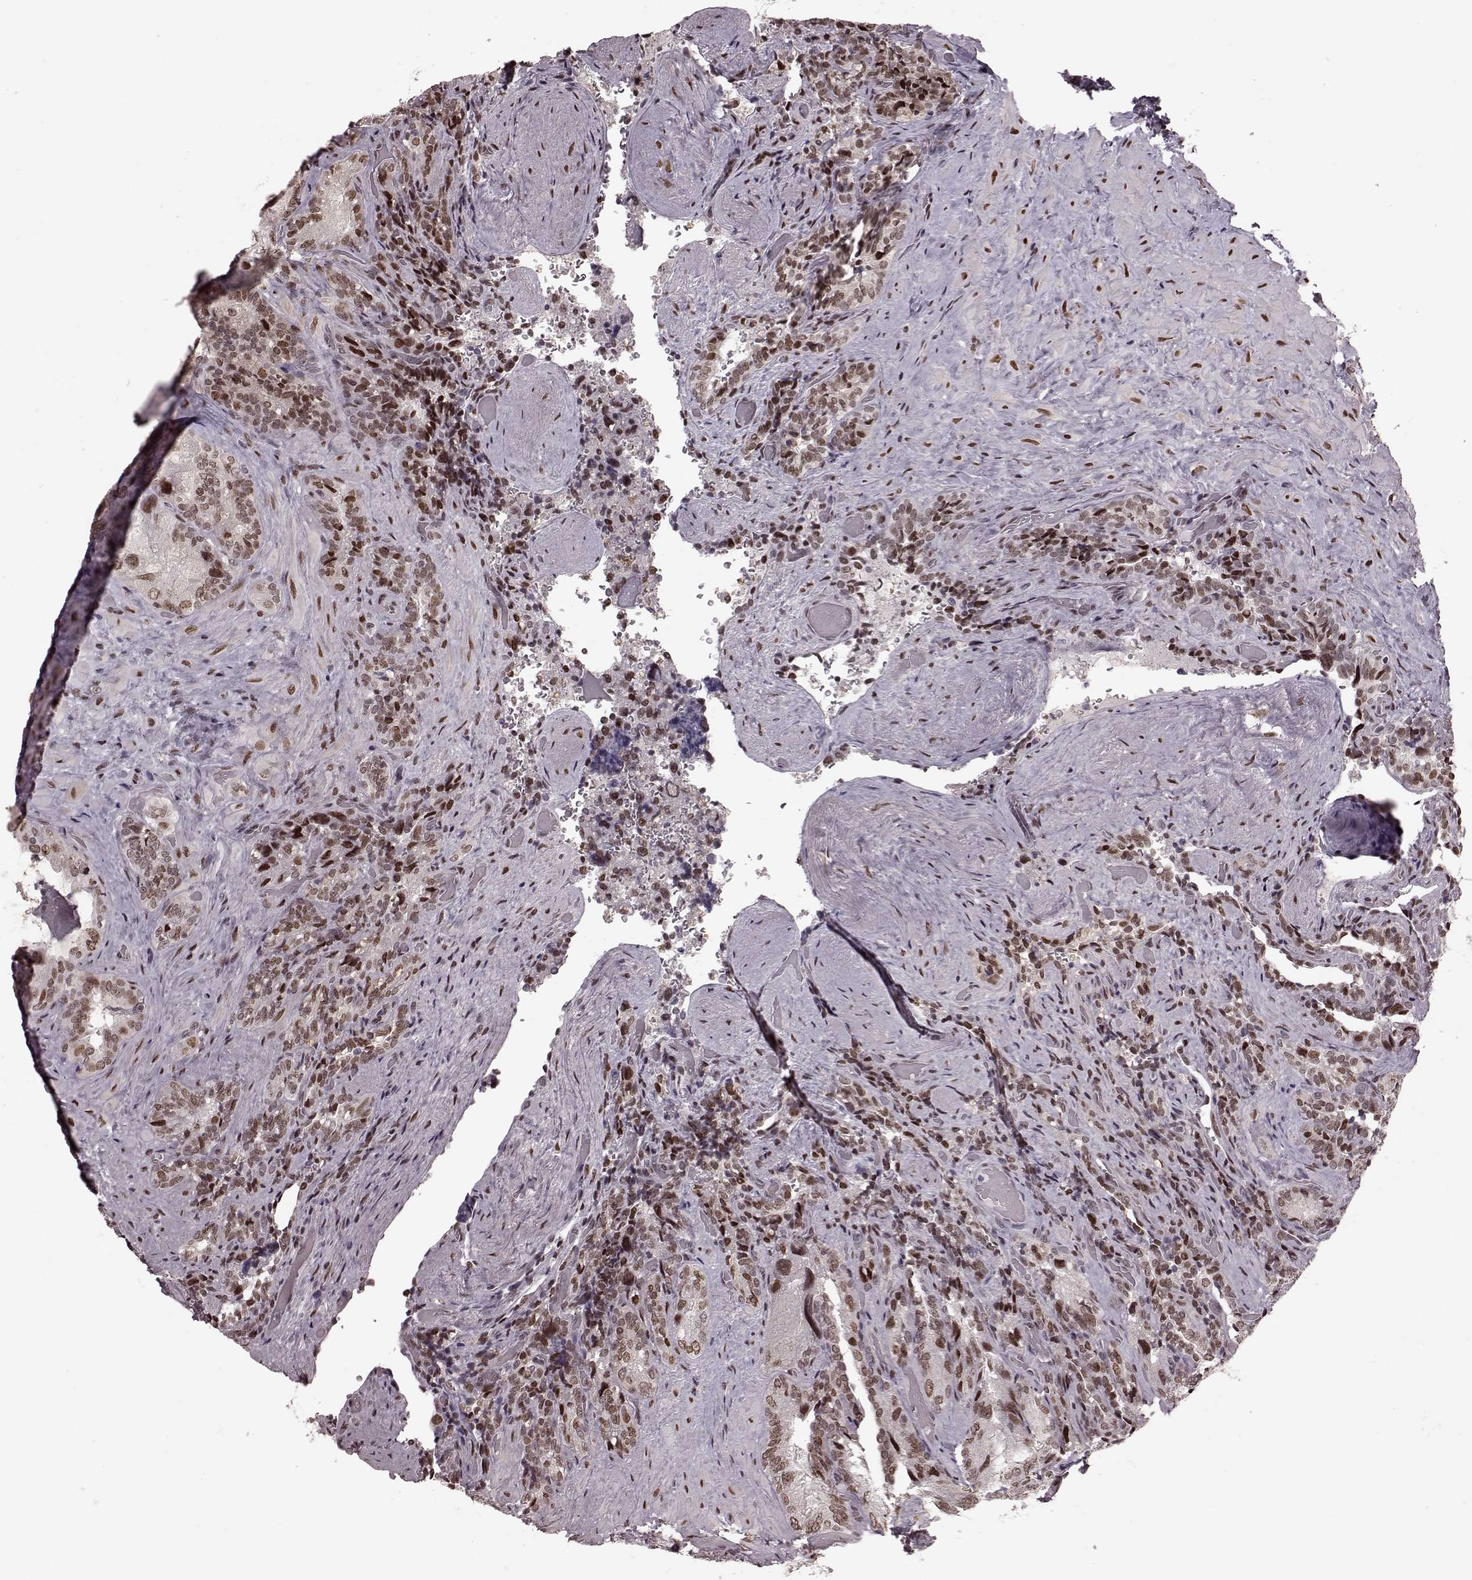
{"staining": {"intensity": "moderate", "quantity": ">75%", "location": "nuclear"}, "tissue": "seminal vesicle", "cell_type": "Glandular cells", "image_type": "normal", "snomed": [{"axis": "morphology", "description": "Normal tissue, NOS"}, {"axis": "topography", "description": "Seminal veicle"}], "caption": "This is a micrograph of immunohistochemistry staining of normal seminal vesicle, which shows moderate expression in the nuclear of glandular cells.", "gene": "NR2C1", "patient": {"sex": "male", "age": 69}}